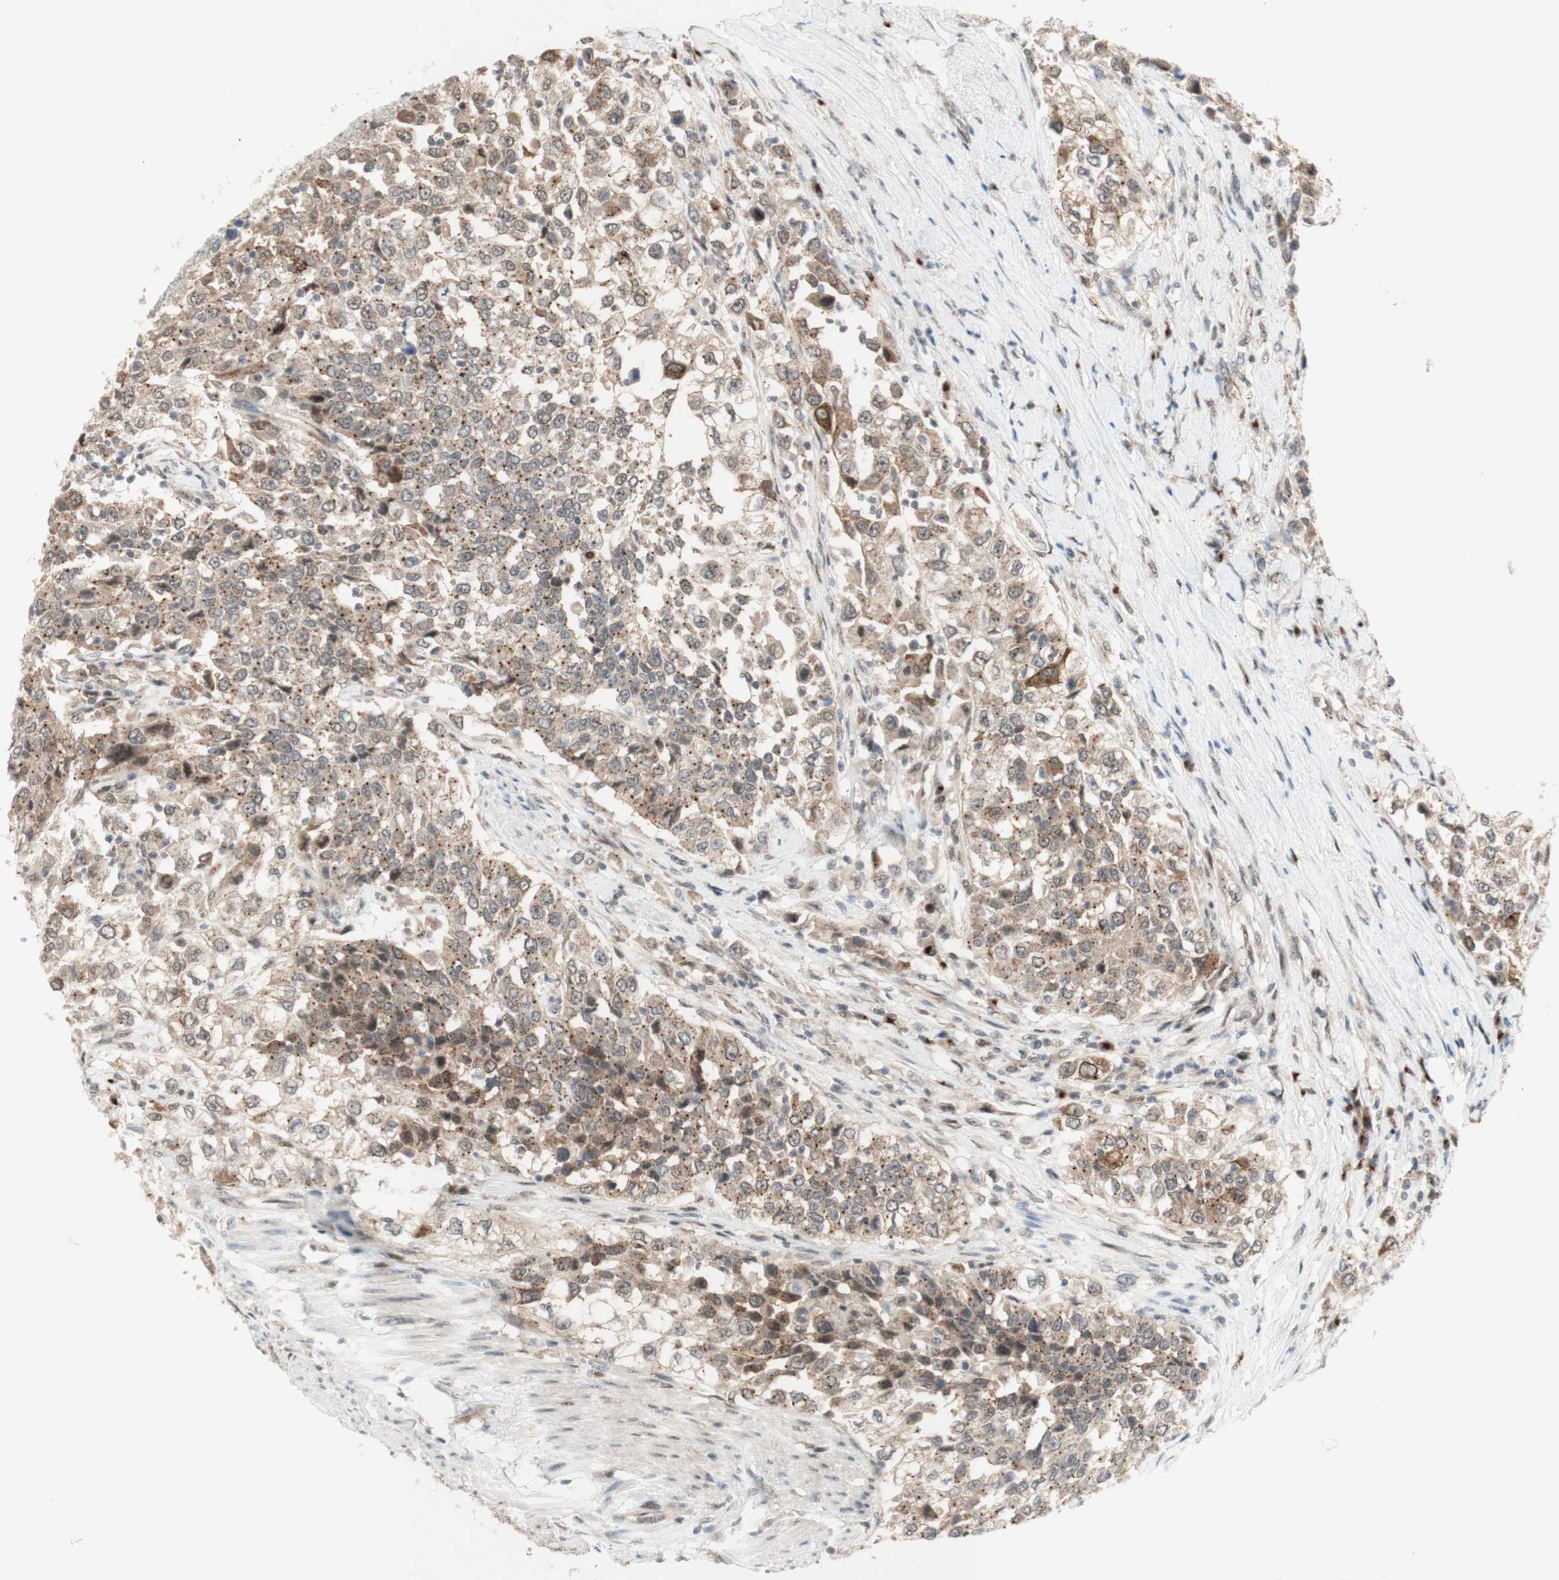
{"staining": {"intensity": "moderate", "quantity": ">75%", "location": "cytoplasmic/membranous"}, "tissue": "urothelial cancer", "cell_type": "Tumor cells", "image_type": "cancer", "snomed": [{"axis": "morphology", "description": "Urothelial carcinoma, High grade"}, {"axis": "topography", "description": "Urinary bladder"}], "caption": "Tumor cells reveal medium levels of moderate cytoplasmic/membranous staining in approximately >75% of cells in human urothelial cancer. The staining is performed using DAB brown chromogen to label protein expression. The nuclei are counter-stained blue using hematoxylin.", "gene": "CYLD", "patient": {"sex": "female", "age": 80}}